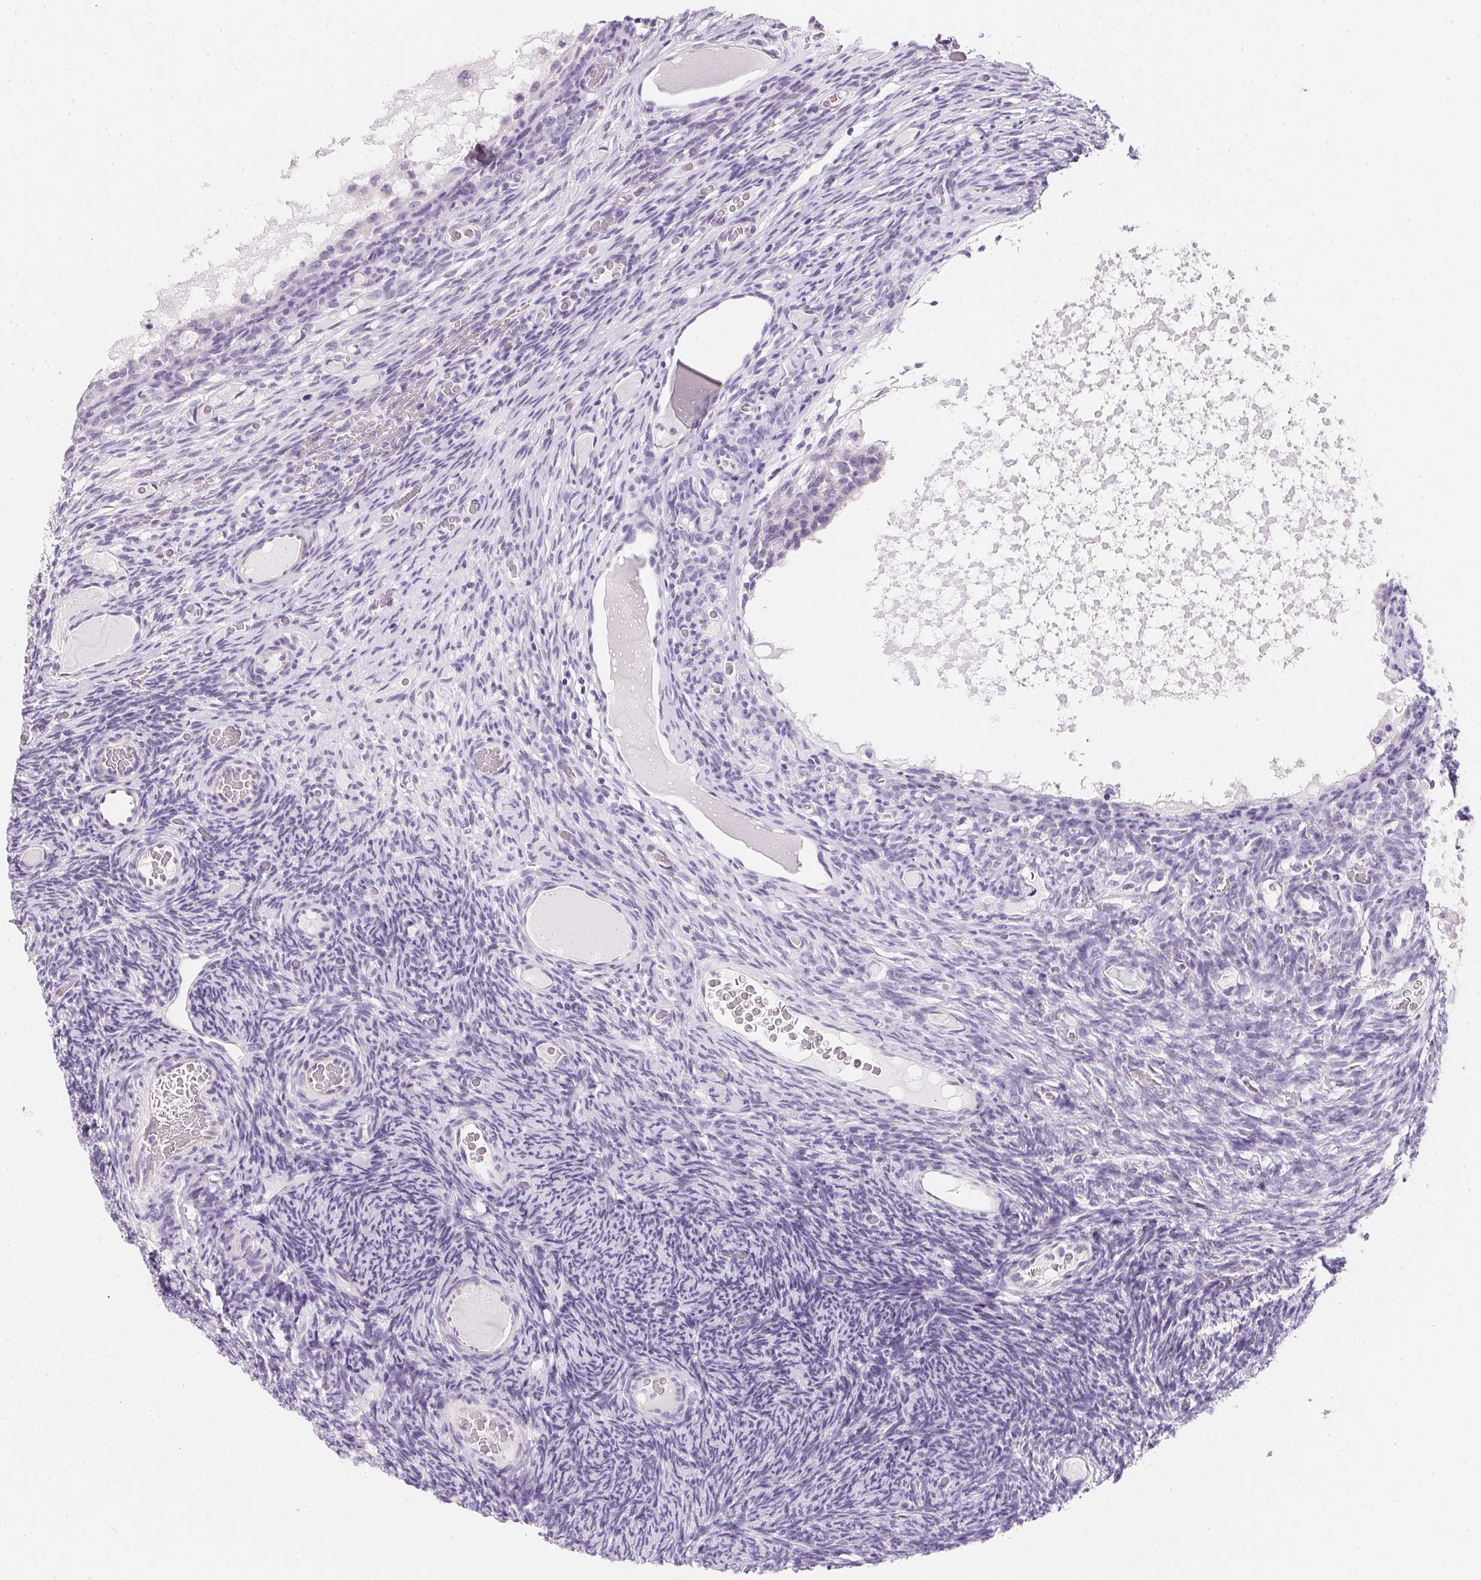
{"staining": {"intensity": "moderate", "quantity": "<25%", "location": "cytoplasmic/membranous"}, "tissue": "ovary", "cell_type": "Follicle cells", "image_type": "normal", "snomed": [{"axis": "morphology", "description": "Normal tissue, NOS"}, {"axis": "topography", "description": "Ovary"}], "caption": "Protein positivity by immunohistochemistry displays moderate cytoplasmic/membranous positivity in about <25% of follicle cells in benign ovary.", "gene": "AQP5", "patient": {"sex": "female", "age": 34}}